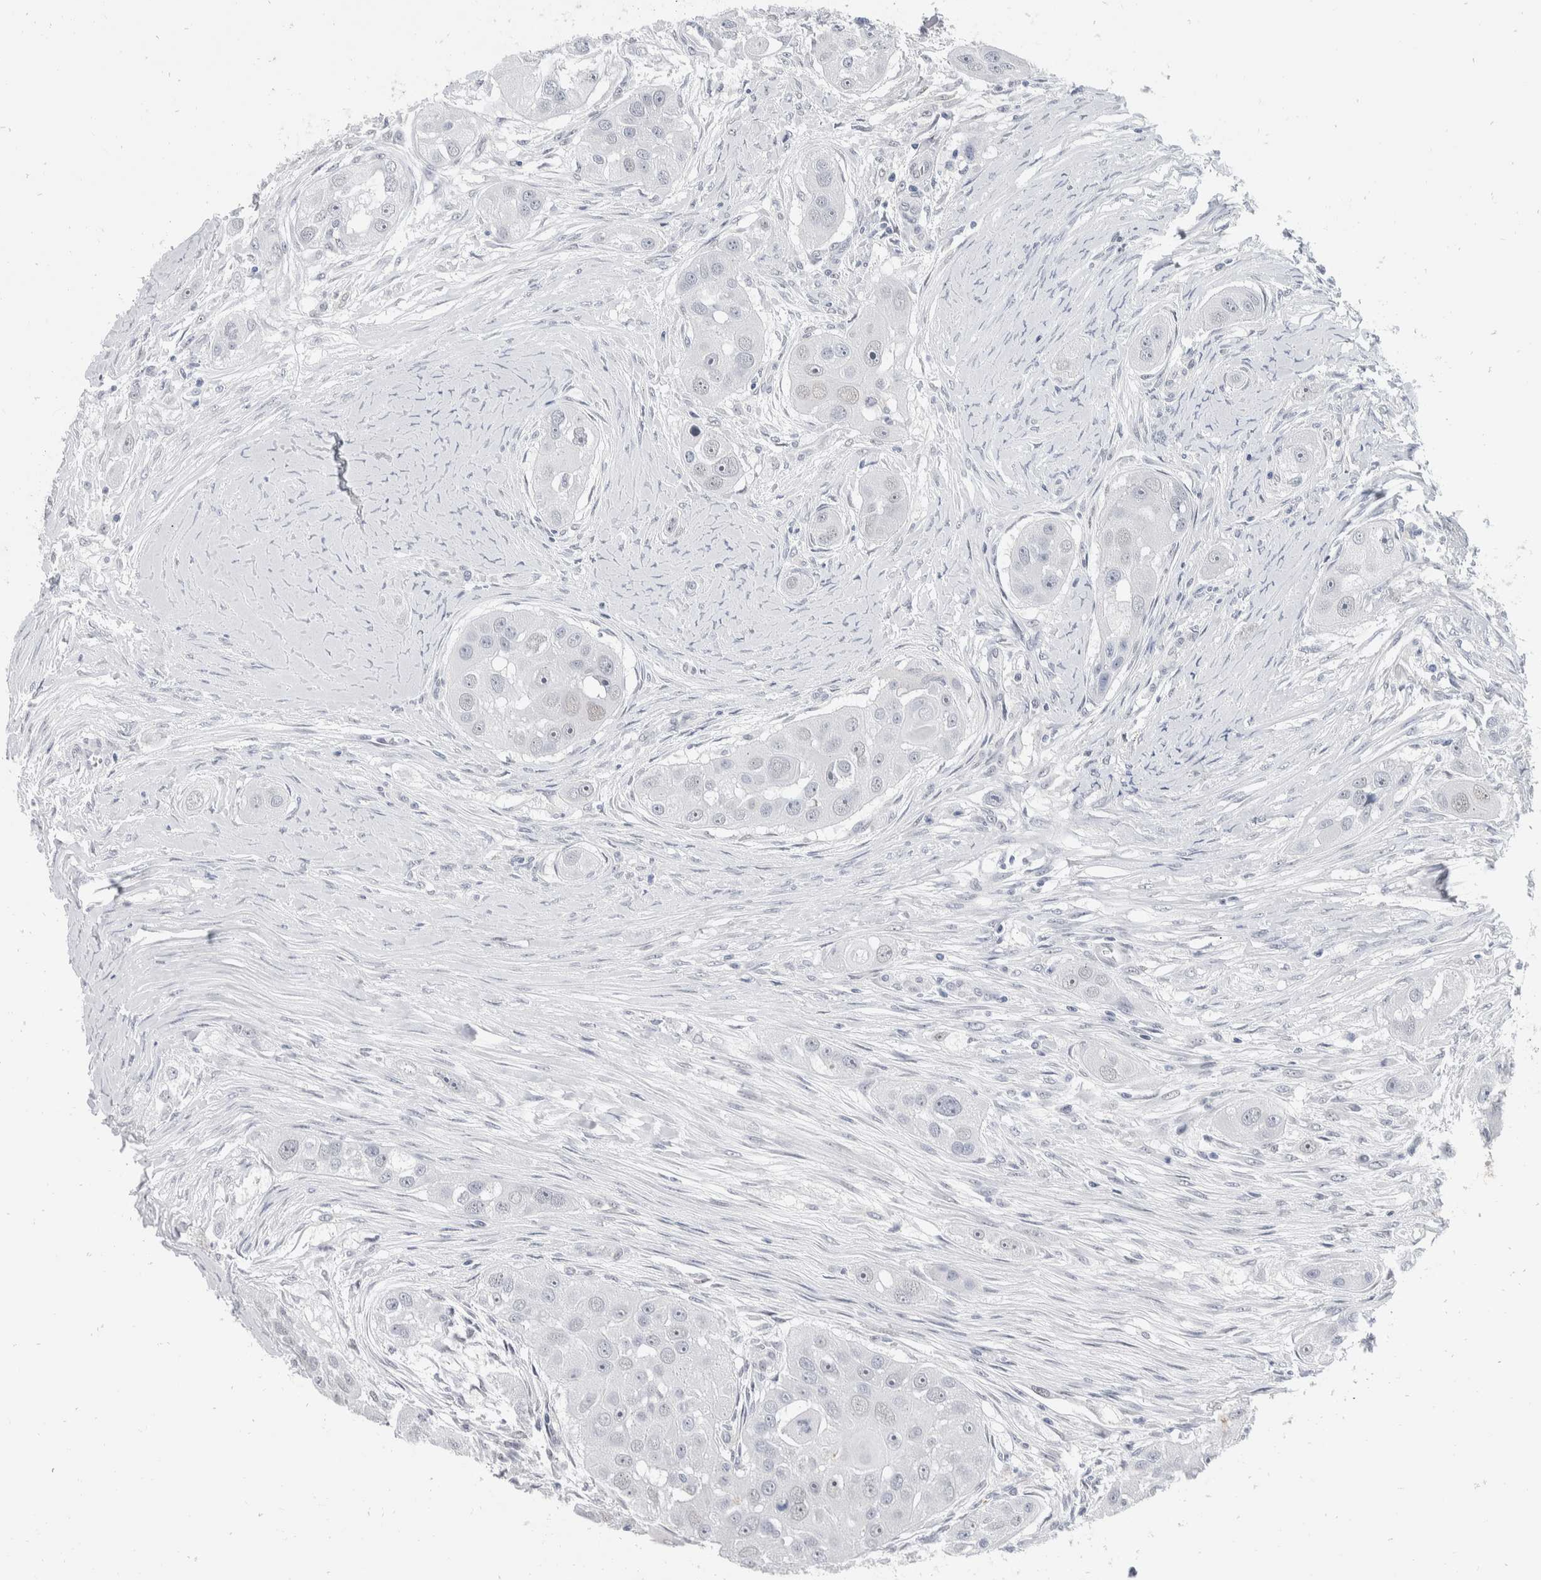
{"staining": {"intensity": "negative", "quantity": "none", "location": "none"}, "tissue": "head and neck cancer", "cell_type": "Tumor cells", "image_type": "cancer", "snomed": [{"axis": "morphology", "description": "Normal tissue, NOS"}, {"axis": "morphology", "description": "Squamous cell carcinoma, NOS"}, {"axis": "topography", "description": "Skeletal muscle"}, {"axis": "topography", "description": "Head-Neck"}], "caption": "There is no significant staining in tumor cells of head and neck cancer (squamous cell carcinoma).", "gene": "CATSPERD", "patient": {"sex": "male", "age": 51}}